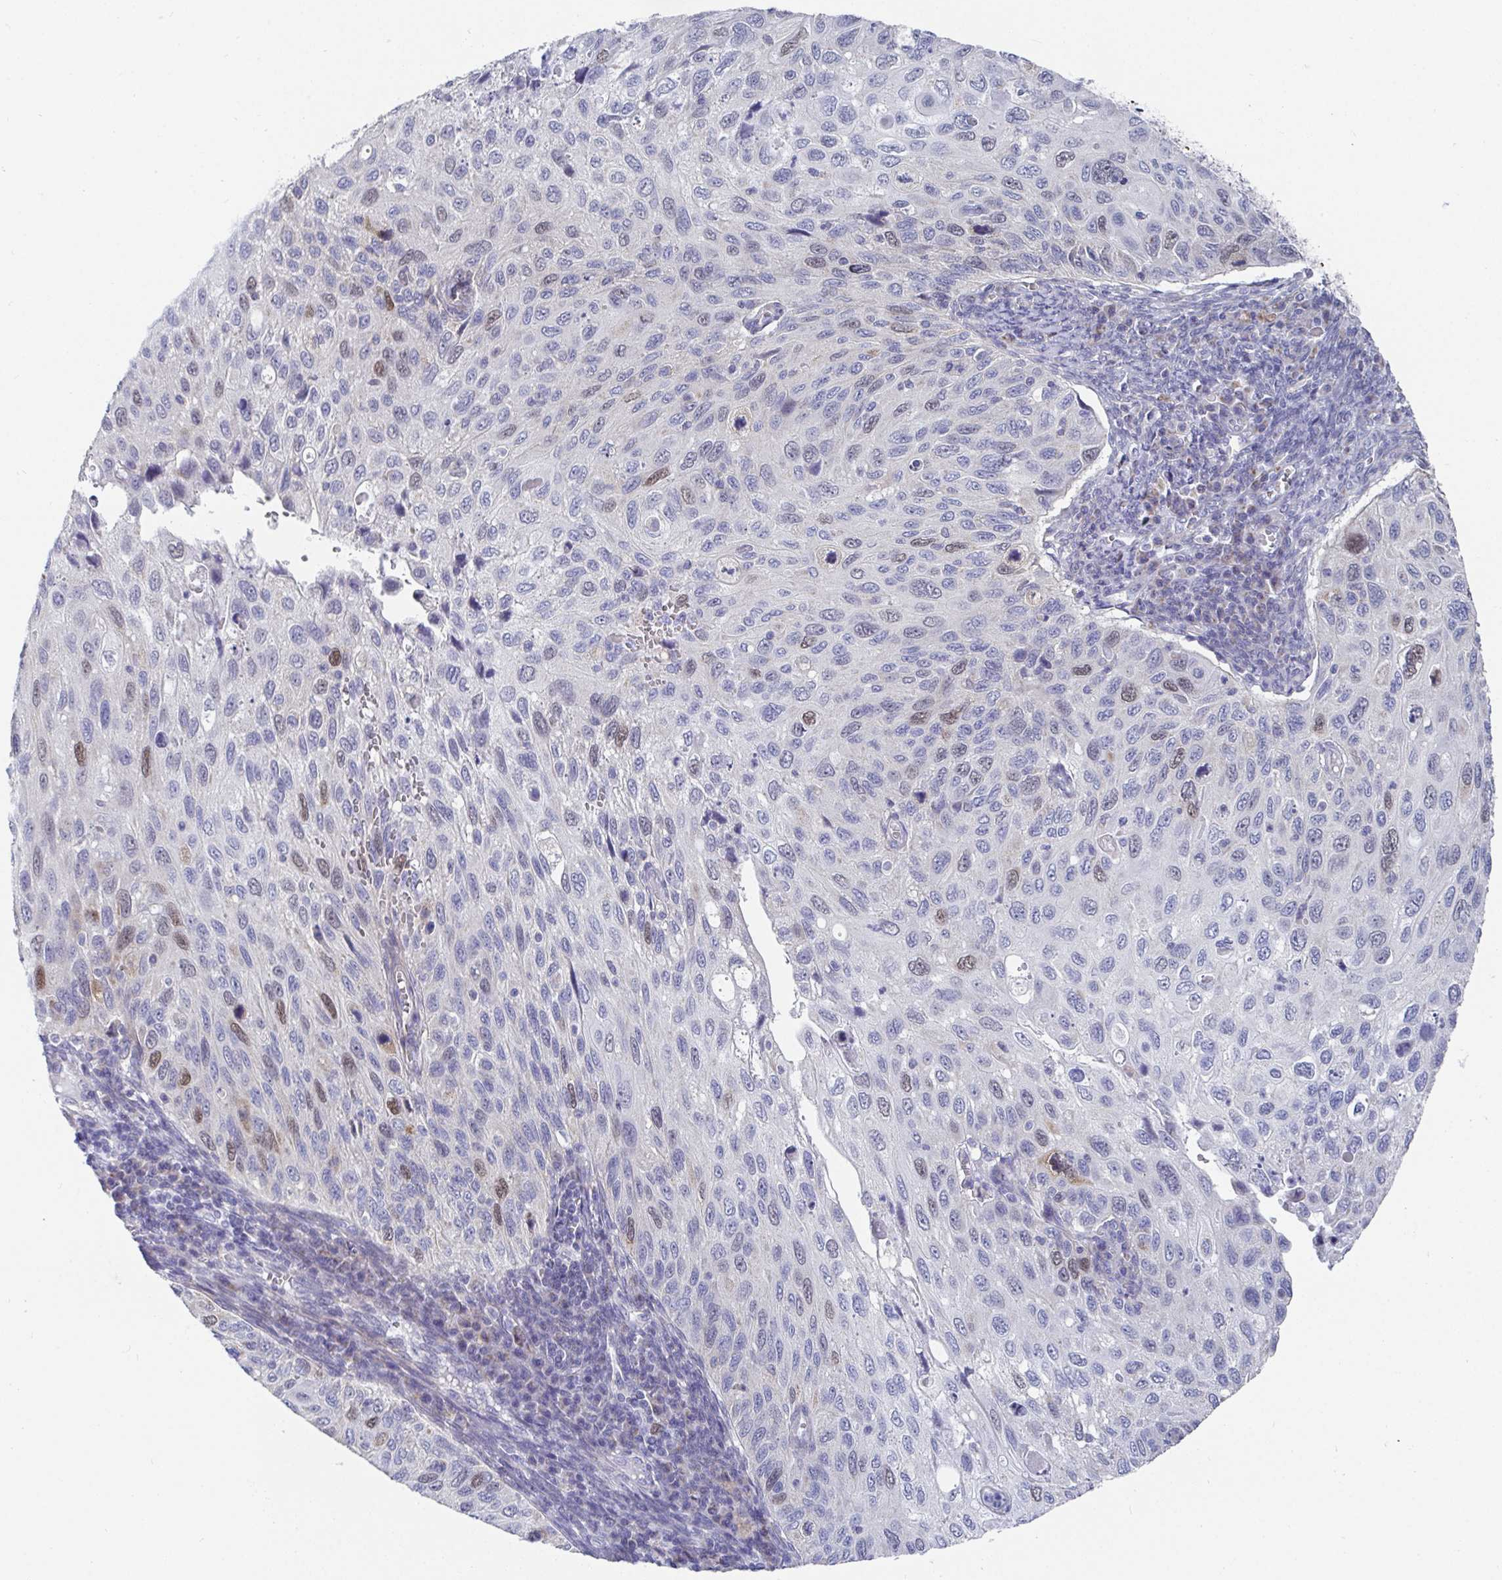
{"staining": {"intensity": "moderate", "quantity": "<25%", "location": "nuclear"}, "tissue": "cervical cancer", "cell_type": "Tumor cells", "image_type": "cancer", "snomed": [{"axis": "morphology", "description": "Squamous cell carcinoma, NOS"}, {"axis": "topography", "description": "Cervix"}], "caption": "Immunohistochemical staining of squamous cell carcinoma (cervical) demonstrates moderate nuclear protein expression in approximately <25% of tumor cells.", "gene": "ATP5F1C", "patient": {"sex": "female", "age": 70}}